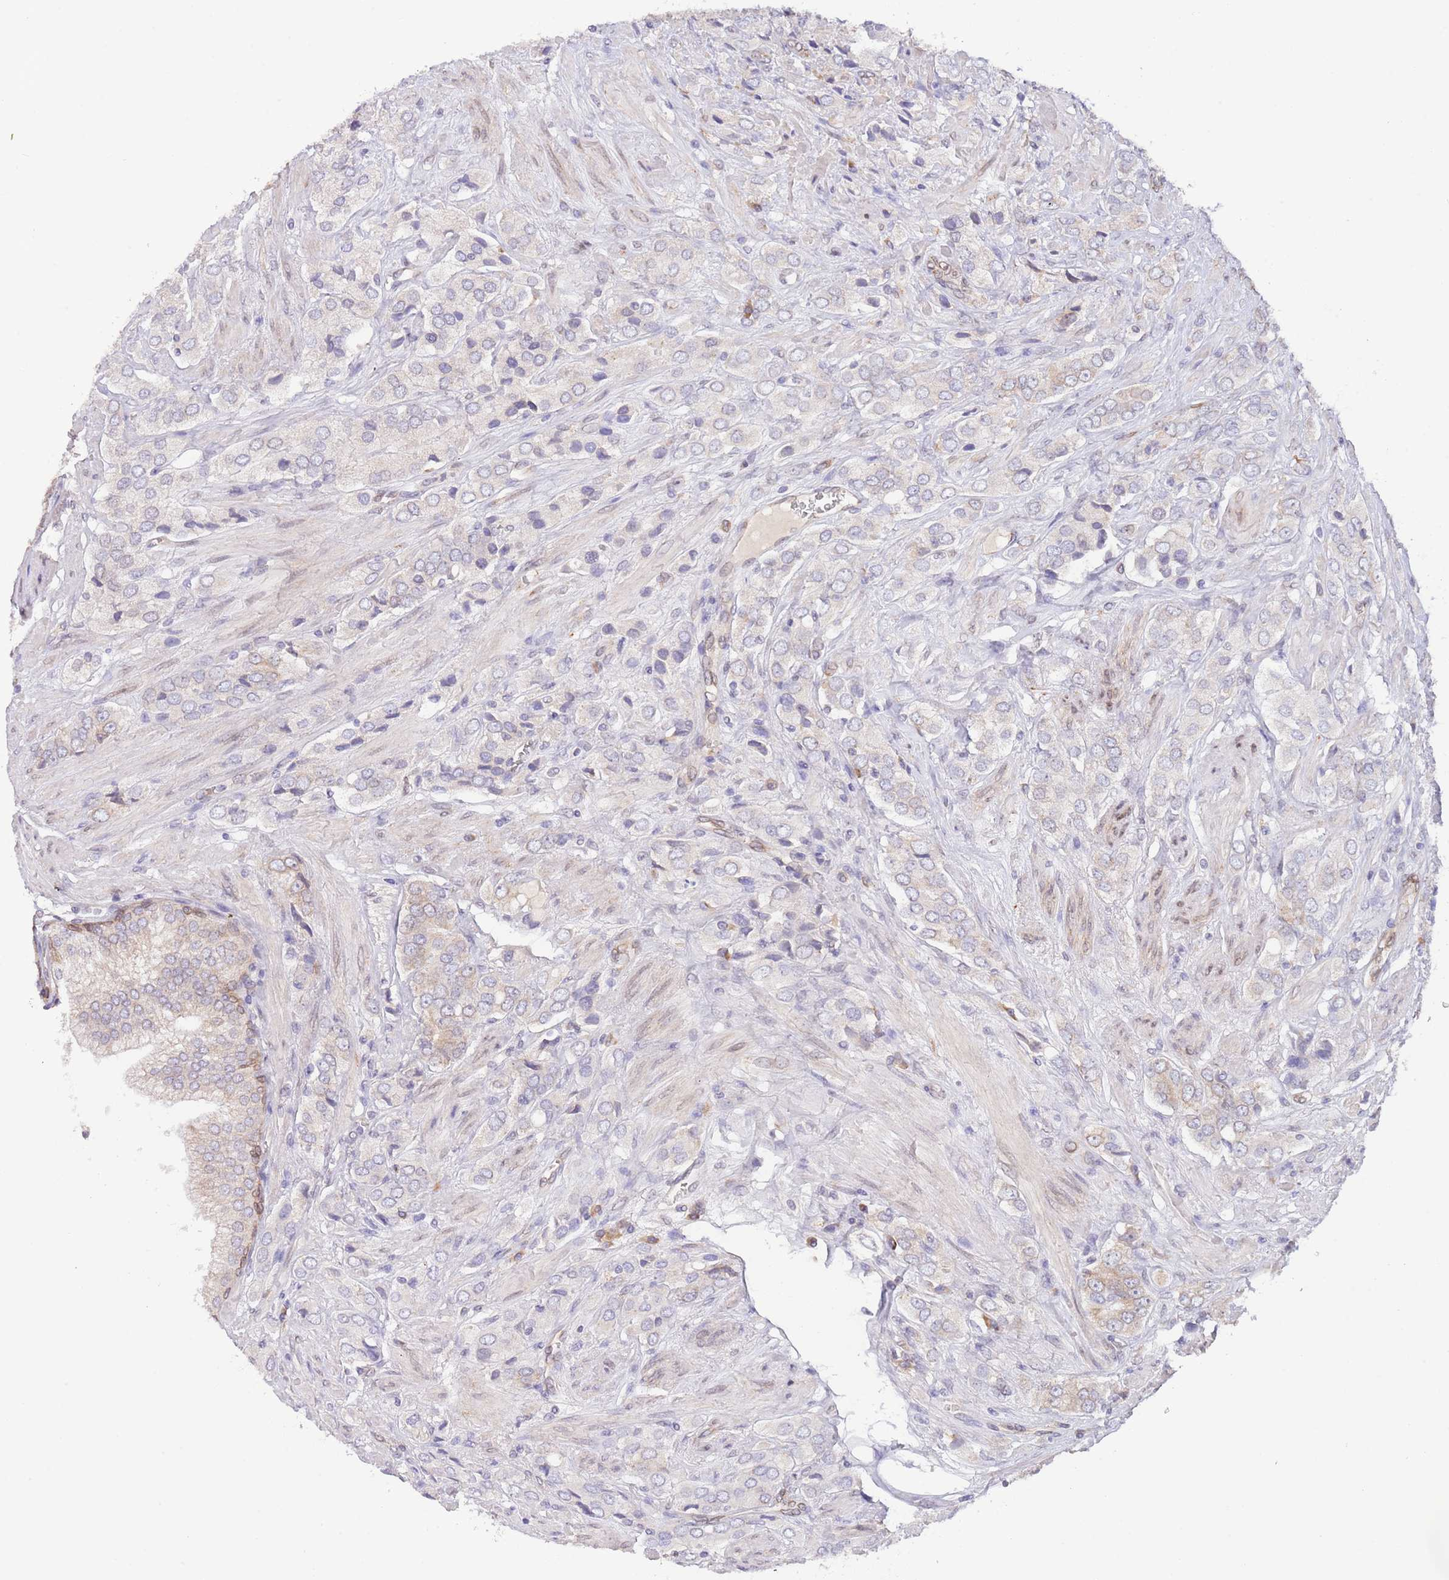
{"staining": {"intensity": "negative", "quantity": "none", "location": "none"}, "tissue": "prostate cancer", "cell_type": "Tumor cells", "image_type": "cancer", "snomed": [{"axis": "morphology", "description": "Adenocarcinoma, High grade"}, {"axis": "topography", "description": "Prostate and seminal vesicle, NOS"}], "caption": "Prostate high-grade adenocarcinoma stained for a protein using immunohistochemistry displays no staining tumor cells.", "gene": "EBPL", "patient": {"sex": "male", "age": 64}}